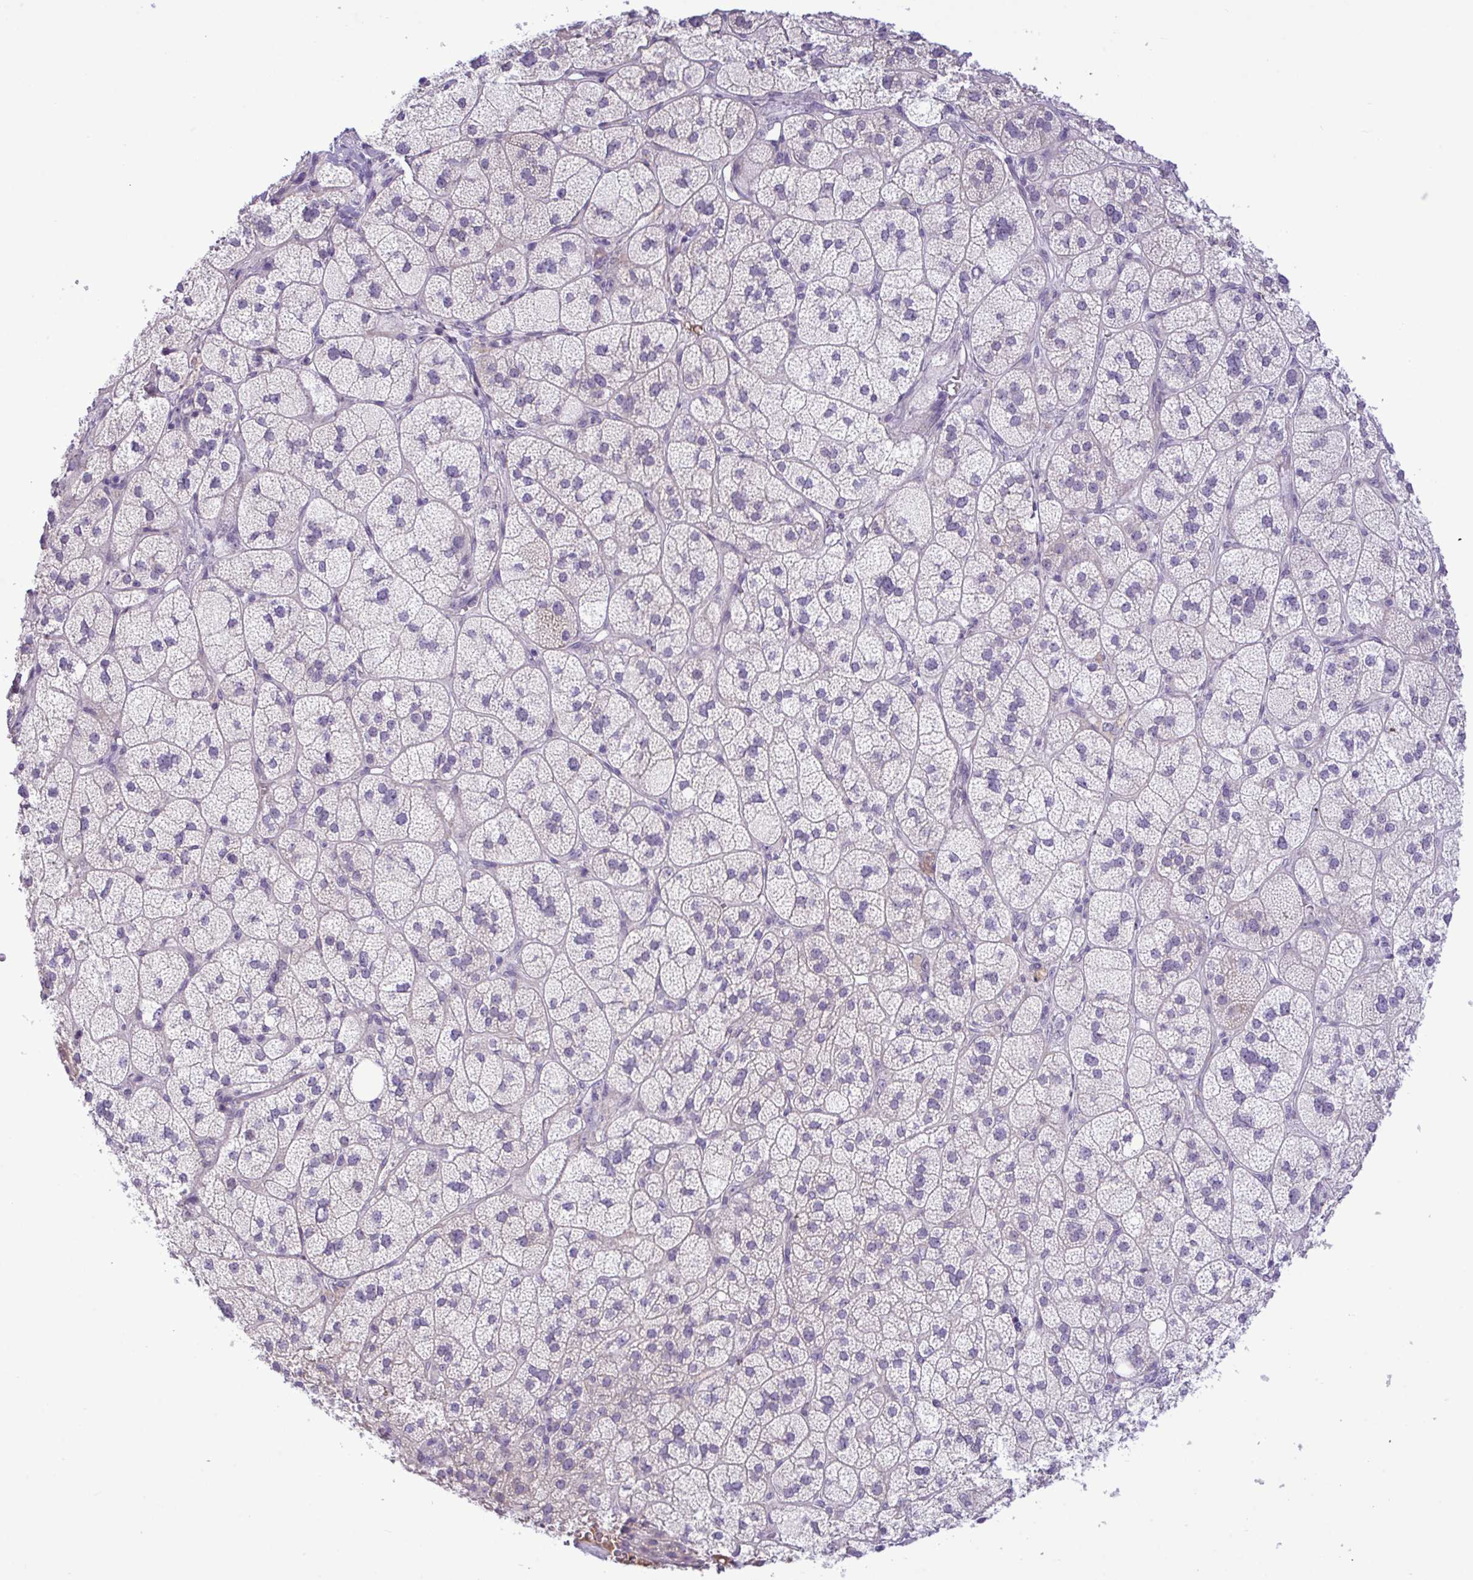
{"staining": {"intensity": "negative", "quantity": "none", "location": "none"}, "tissue": "adrenal gland", "cell_type": "Glandular cells", "image_type": "normal", "snomed": [{"axis": "morphology", "description": "Normal tissue, NOS"}, {"axis": "topography", "description": "Adrenal gland"}], "caption": "Protein analysis of unremarkable adrenal gland shows no significant staining in glandular cells.", "gene": "SYNPO2L", "patient": {"sex": "female", "age": 60}}